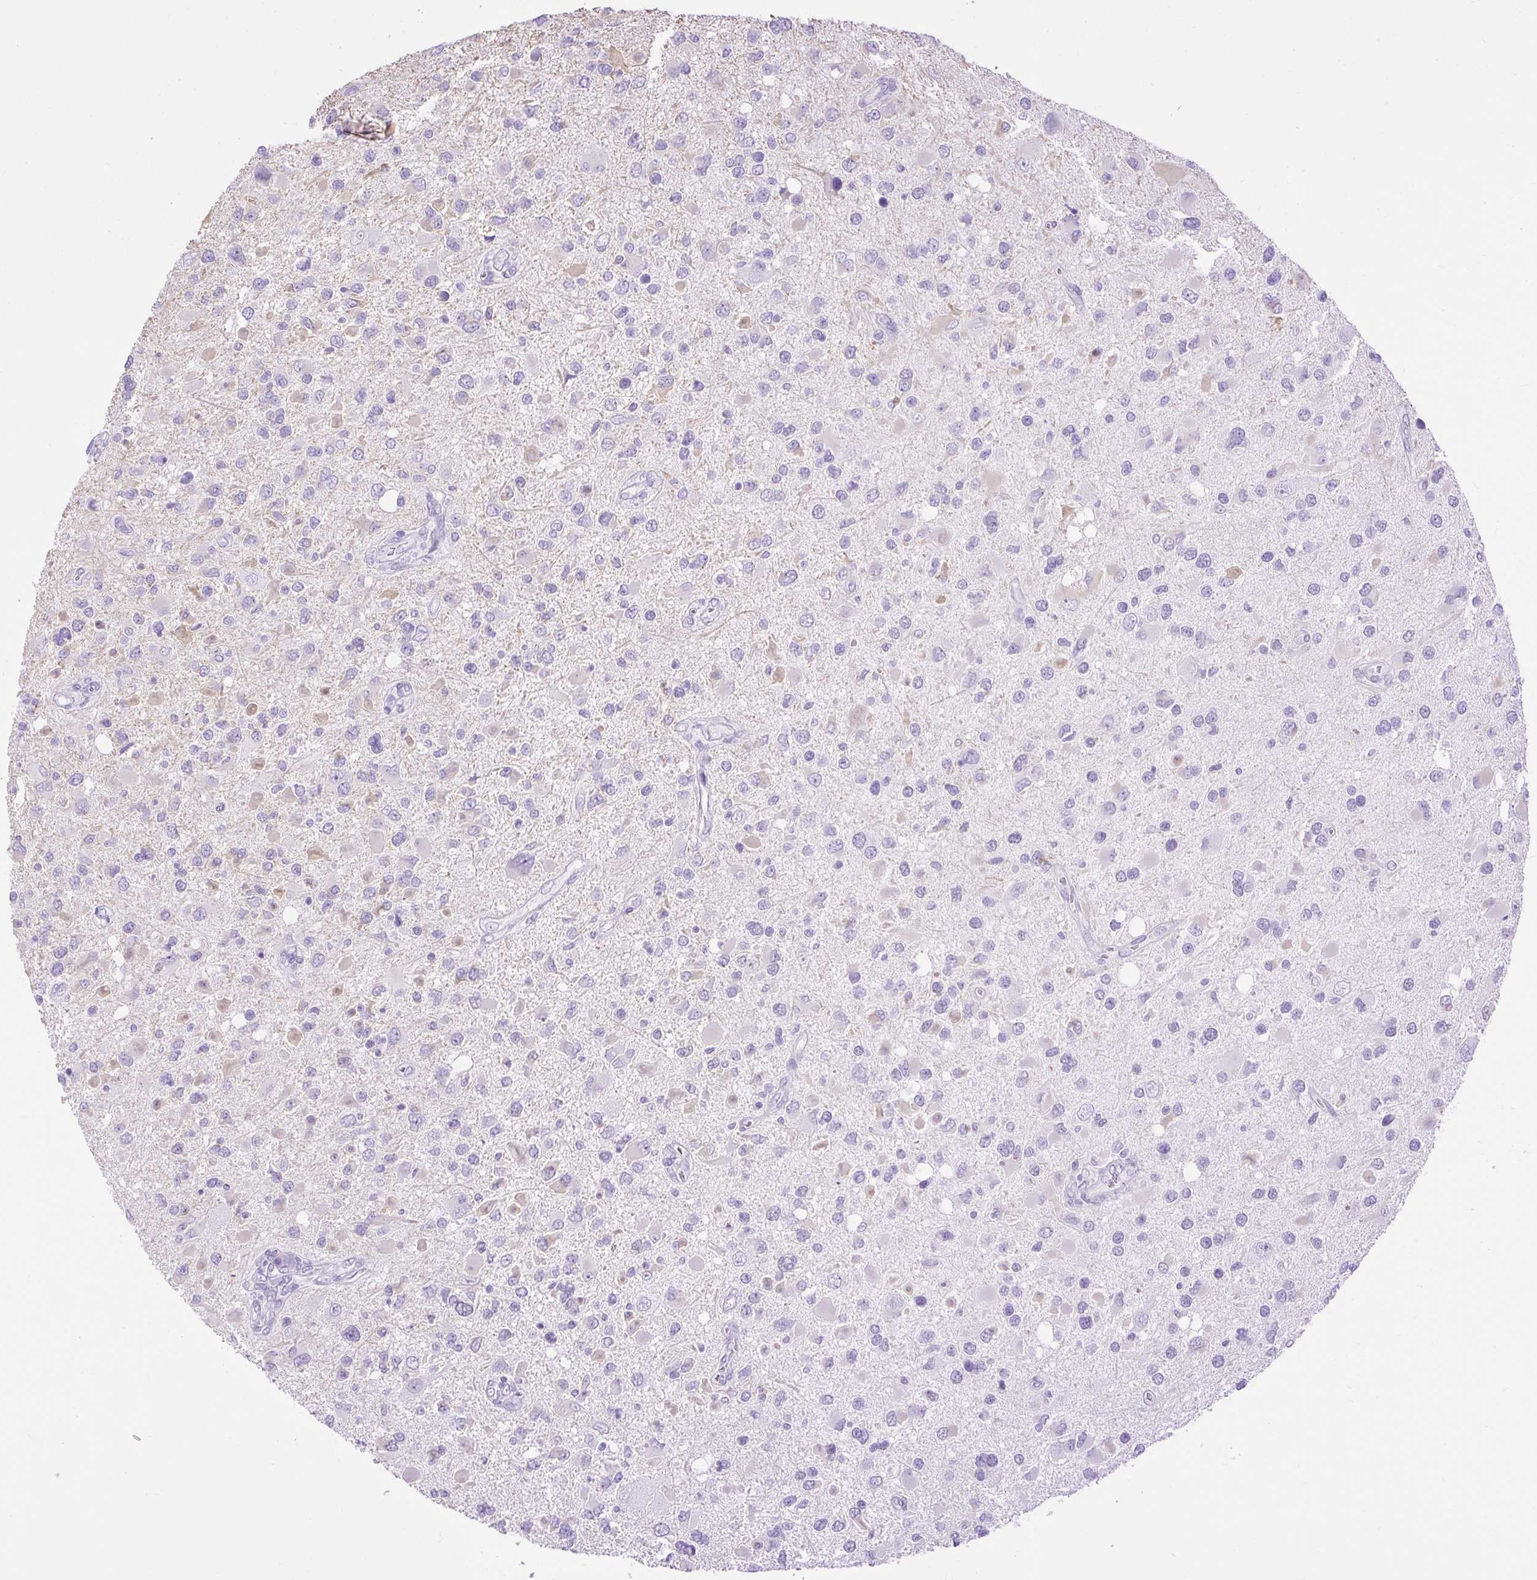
{"staining": {"intensity": "weak", "quantity": "<25%", "location": "cytoplasmic/membranous"}, "tissue": "glioma", "cell_type": "Tumor cells", "image_type": "cancer", "snomed": [{"axis": "morphology", "description": "Glioma, malignant, High grade"}, {"axis": "topography", "description": "Brain"}], "caption": "The immunohistochemistry (IHC) micrograph has no significant expression in tumor cells of malignant high-grade glioma tissue.", "gene": "VWA7", "patient": {"sex": "male", "age": 53}}